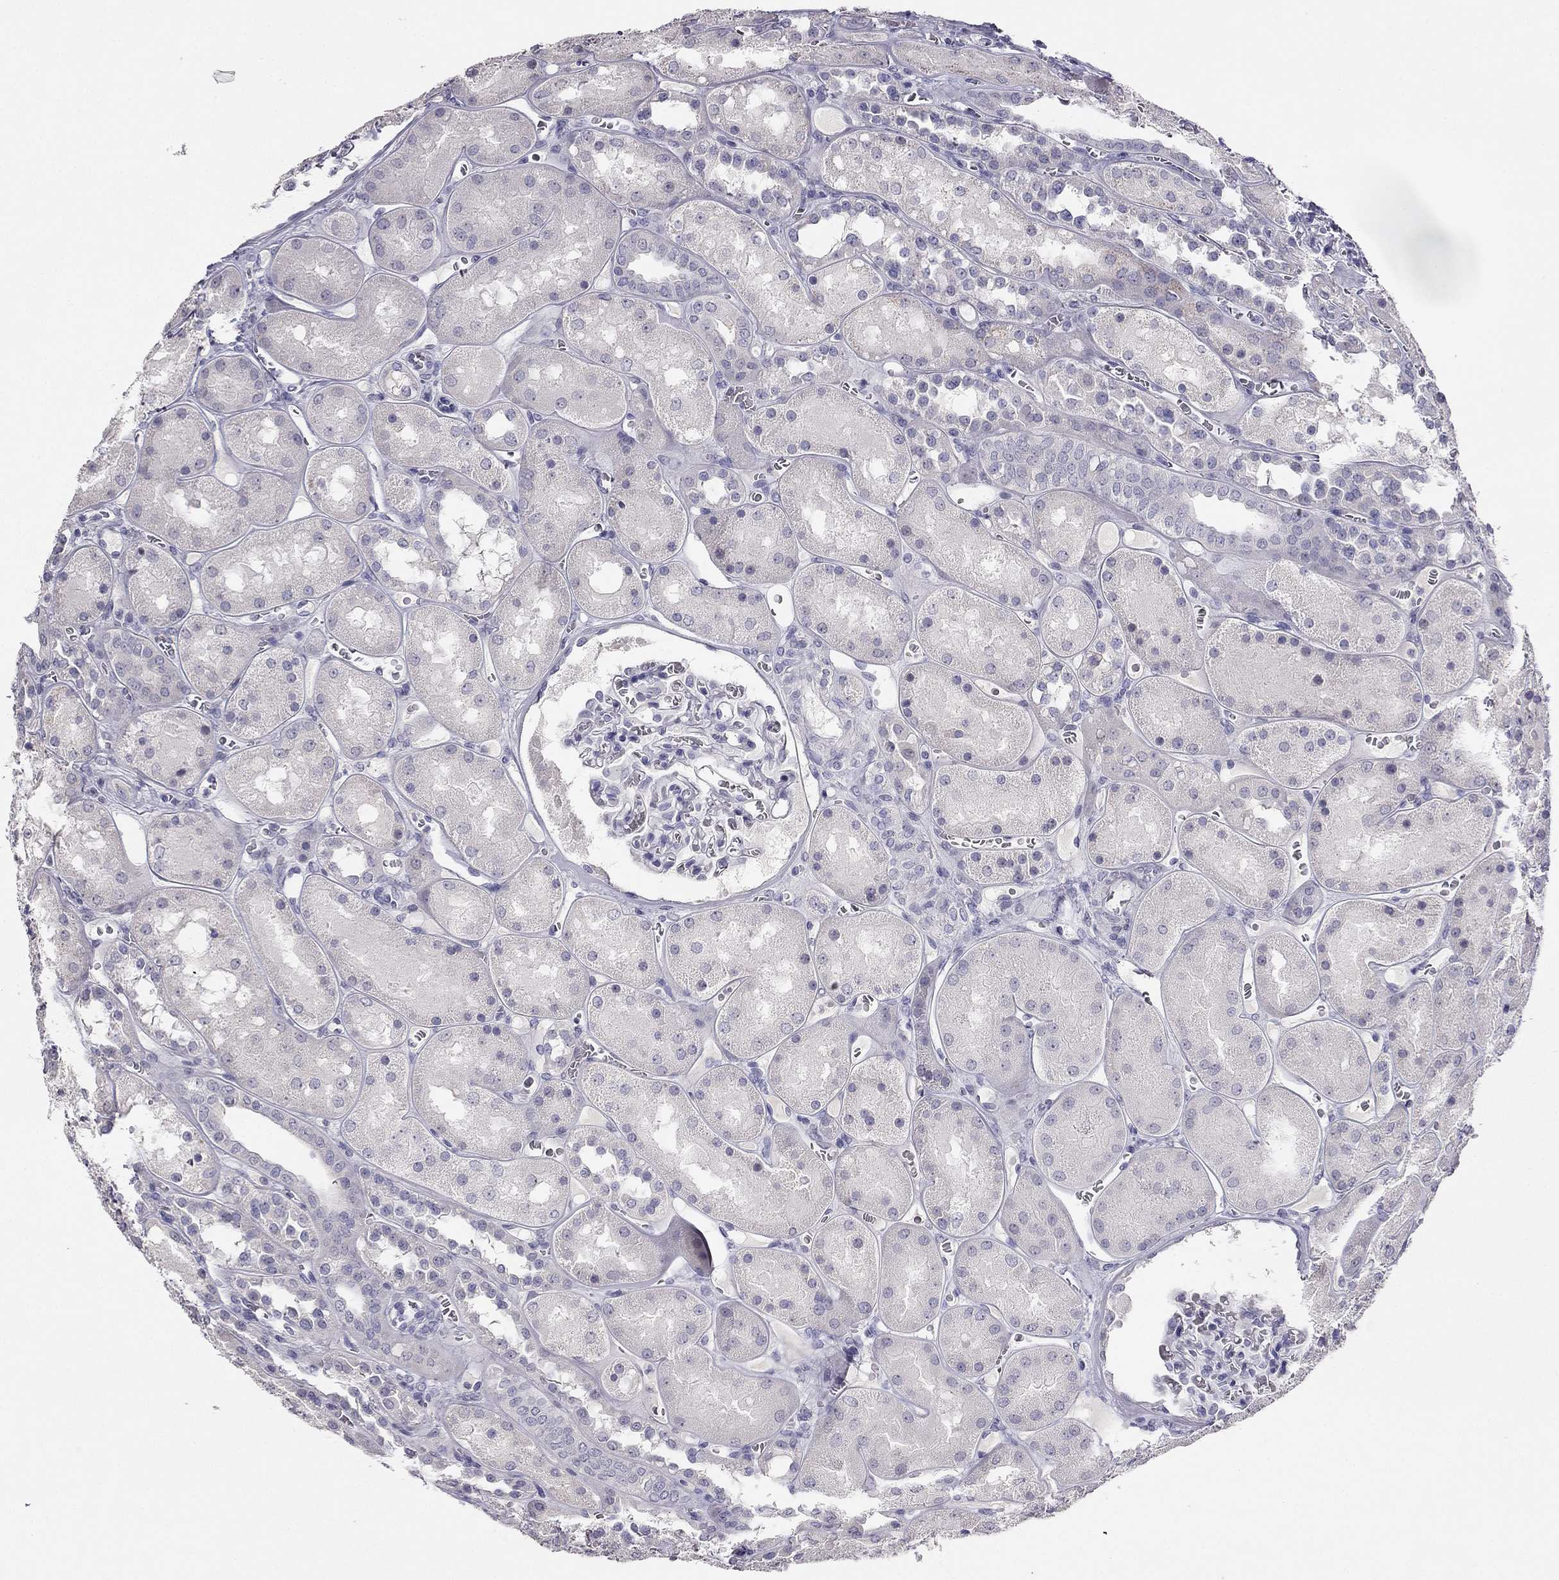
{"staining": {"intensity": "negative", "quantity": "none", "location": "none"}, "tissue": "kidney", "cell_type": "Cells in glomeruli", "image_type": "normal", "snomed": [{"axis": "morphology", "description": "Normal tissue, NOS"}, {"axis": "topography", "description": "Kidney"}], "caption": "An immunohistochemistry image of benign kidney is shown. There is no staining in cells in glomeruli of kidney. (DAB (3,3'-diaminobenzidine) IHC, high magnification).", "gene": "CALB2", "patient": {"sex": "male", "age": 73}}